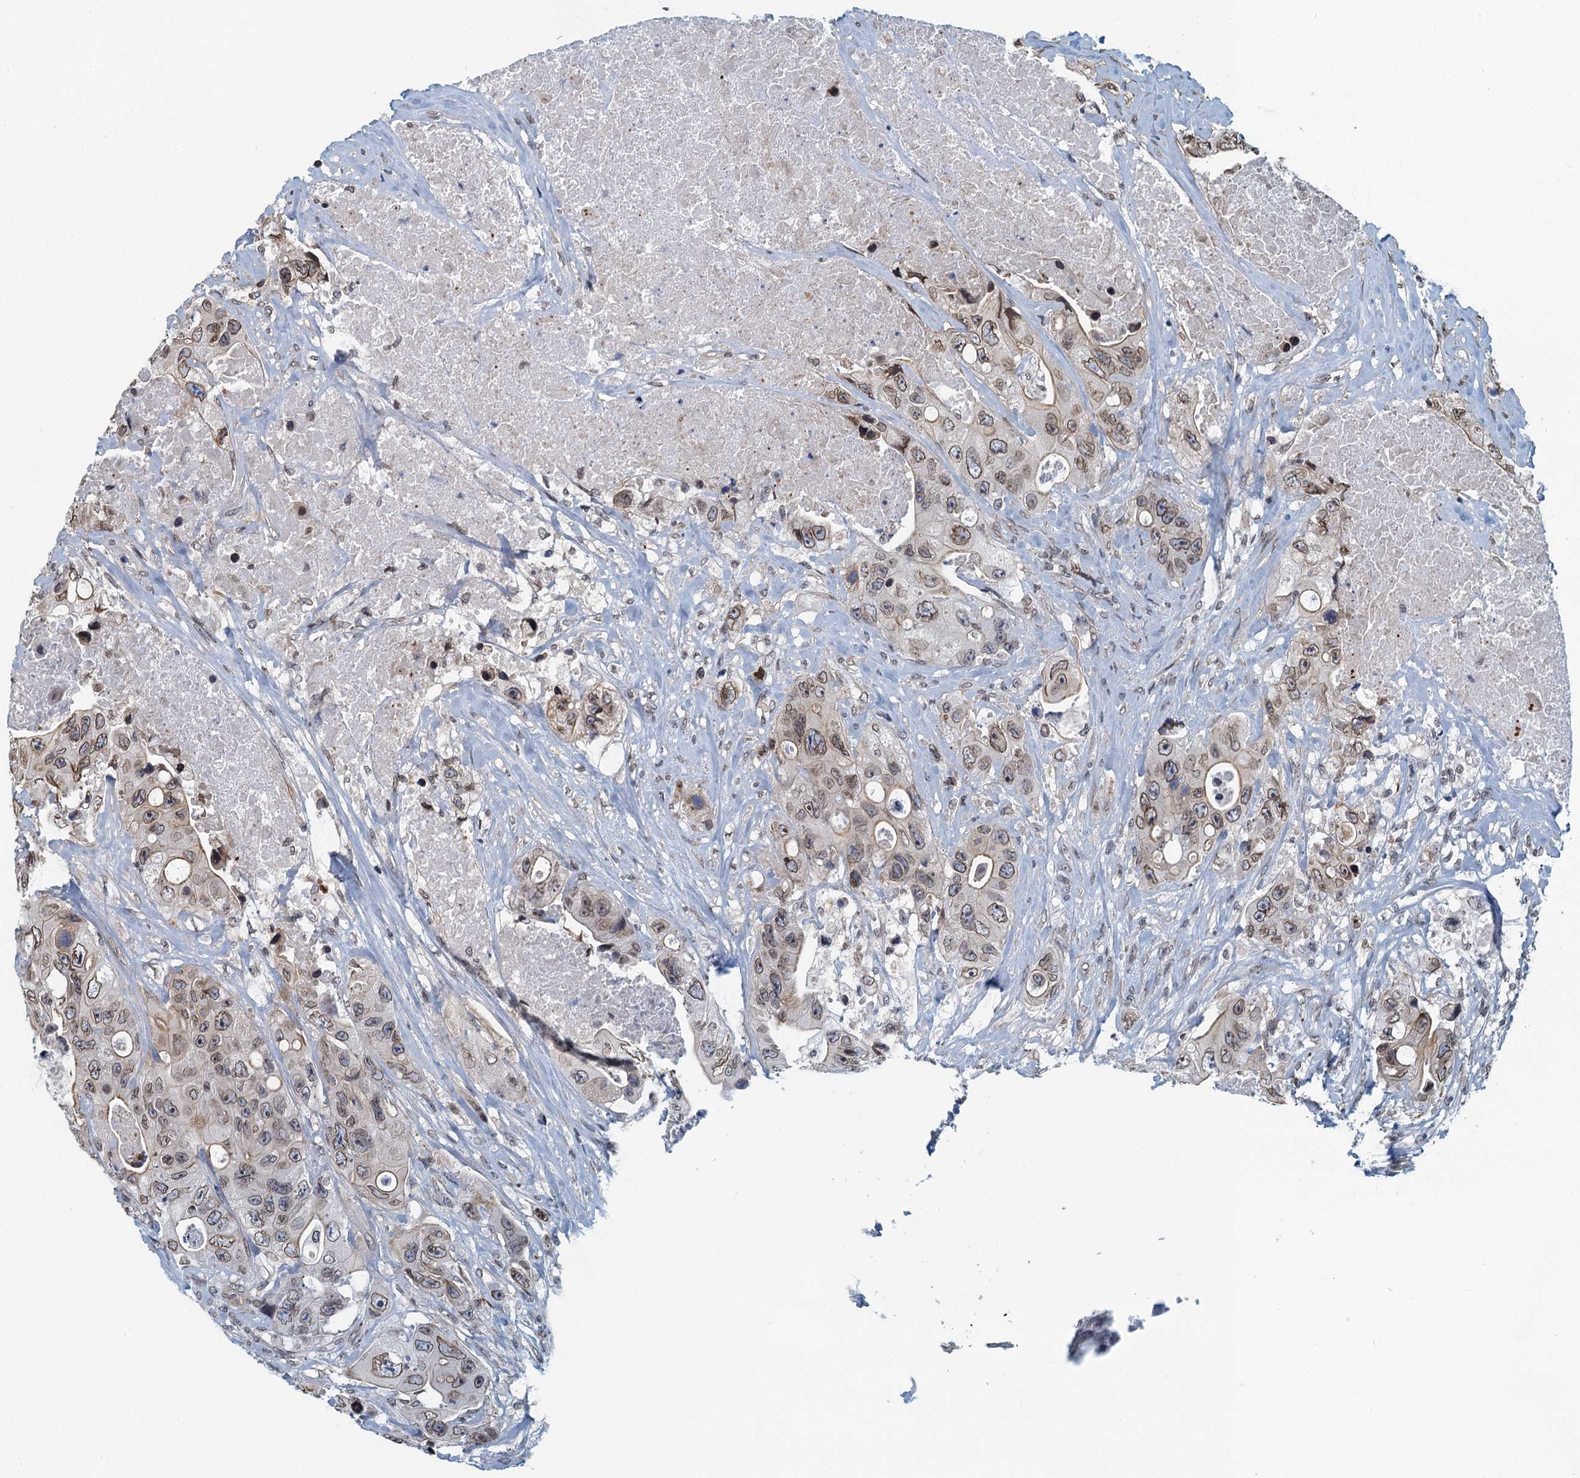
{"staining": {"intensity": "moderate", "quantity": ">75%", "location": "cytoplasmic/membranous,nuclear"}, "tissue": "colorectal cancer", "cell_type": "Tumor cells", "image_type": "cancer", "snomed": [{"axis": "morphology", "description": "Adenocarcinoma, NOS"}, {"axis": "topography", "description": "Colon"}], "caption": "Protein staining of colorectal cancer (adenocarcinoma) tissue displays moderate cytoplasmic/membranous and nuclear staining in about >75% of tumor cells.", "gene": "CCDC34", "patient": {"sex": "female", "age": 46}}